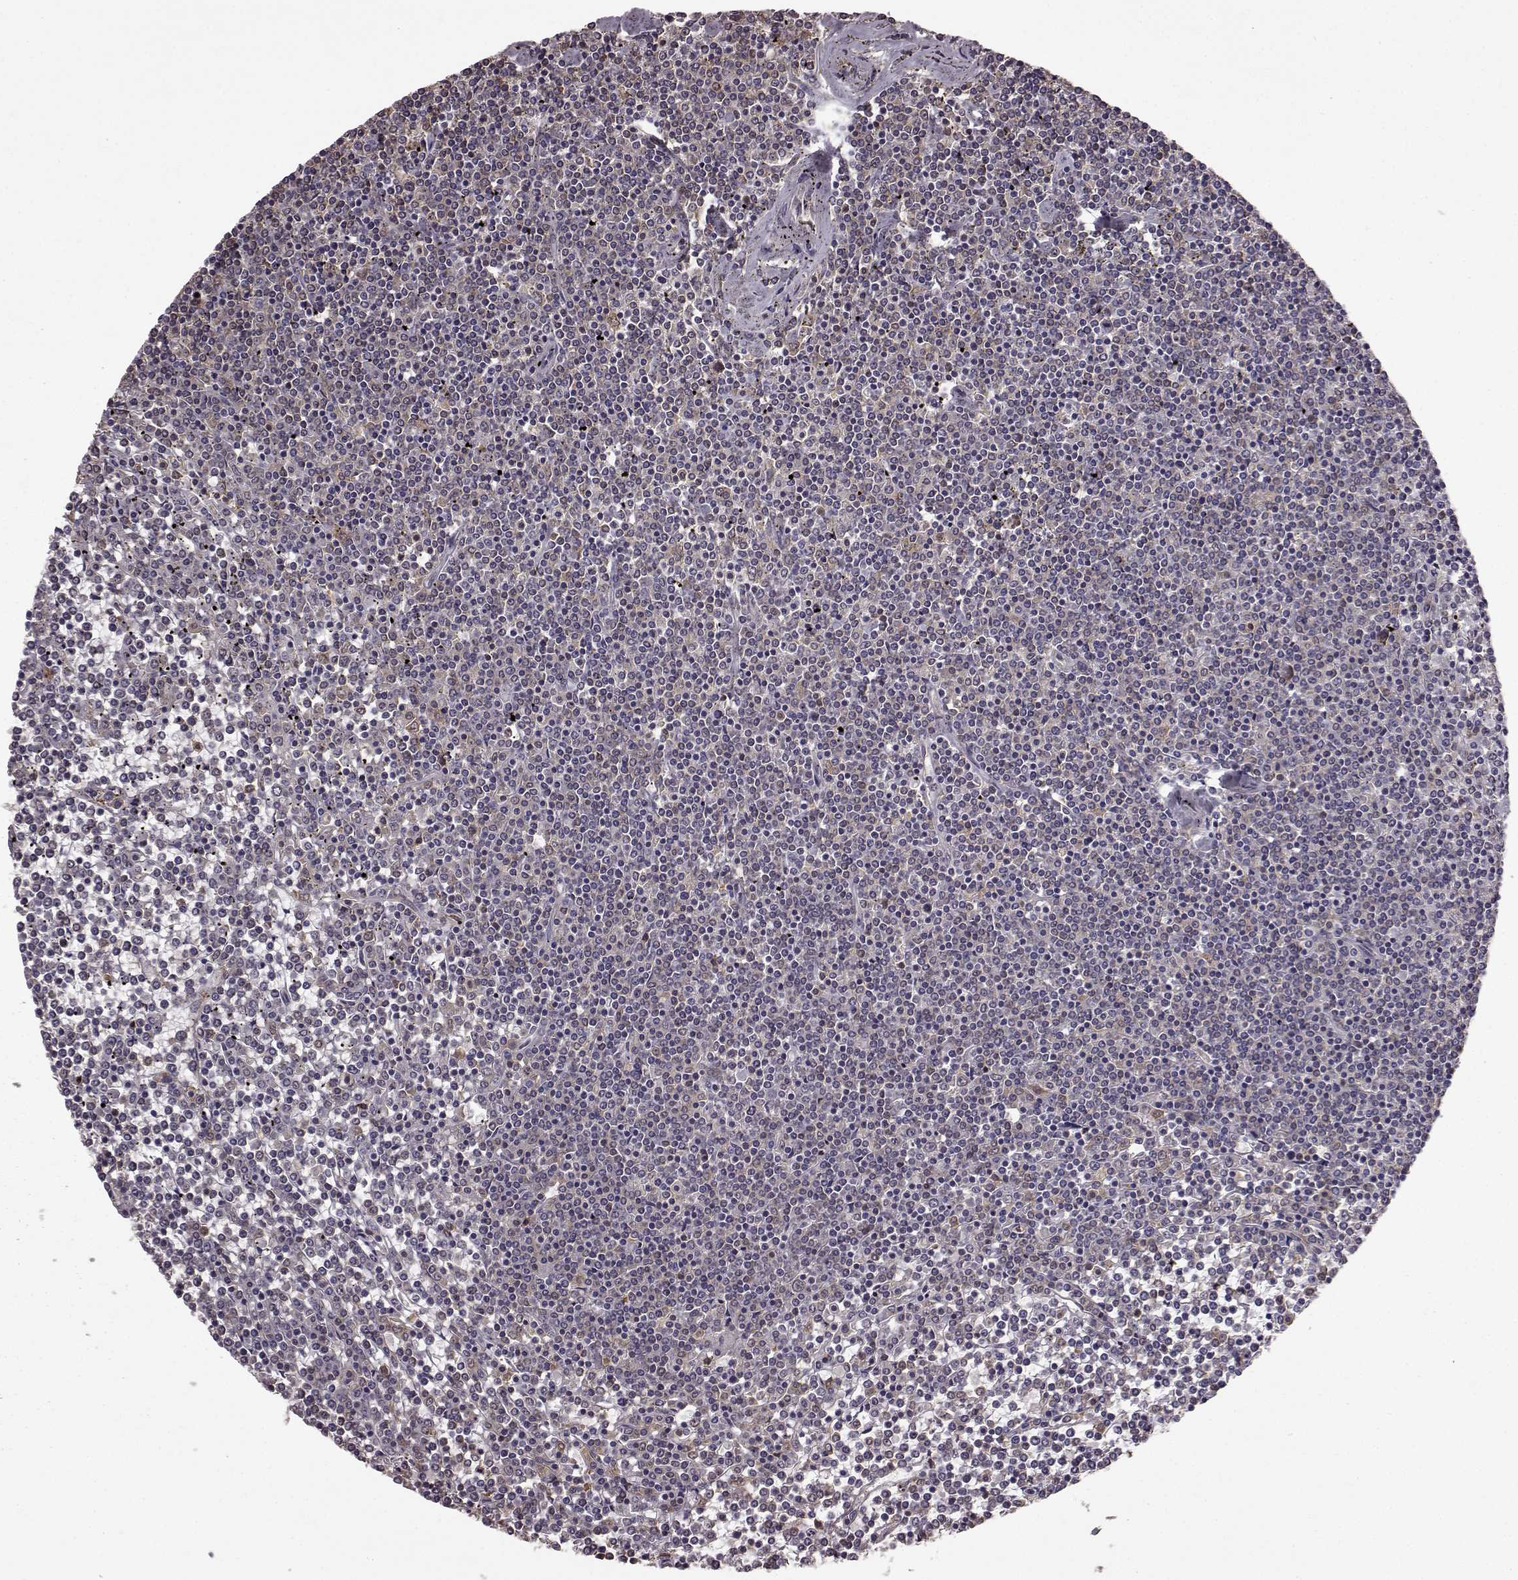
{"staining": {"intensity": "negative", "quantity": "none", "location": "none"}, "tissue": "lymphoma", "cell_type": "Tumor cells", "image_type": "cancer", "snomed": [{"axis": "morphology", "description": "Malignant lymphoma, non-Hodgkin's type, Low grade"}, {"axis": "topography", "description": "Spleen"}], "caption": "A histopathology image of human malignant lymphoma, non-Hodgkin's type (low-grade) is negative for staining in tumor cells.", "gene": "NME1-NME2", "patient": {"sex": "female", "age": 19}}